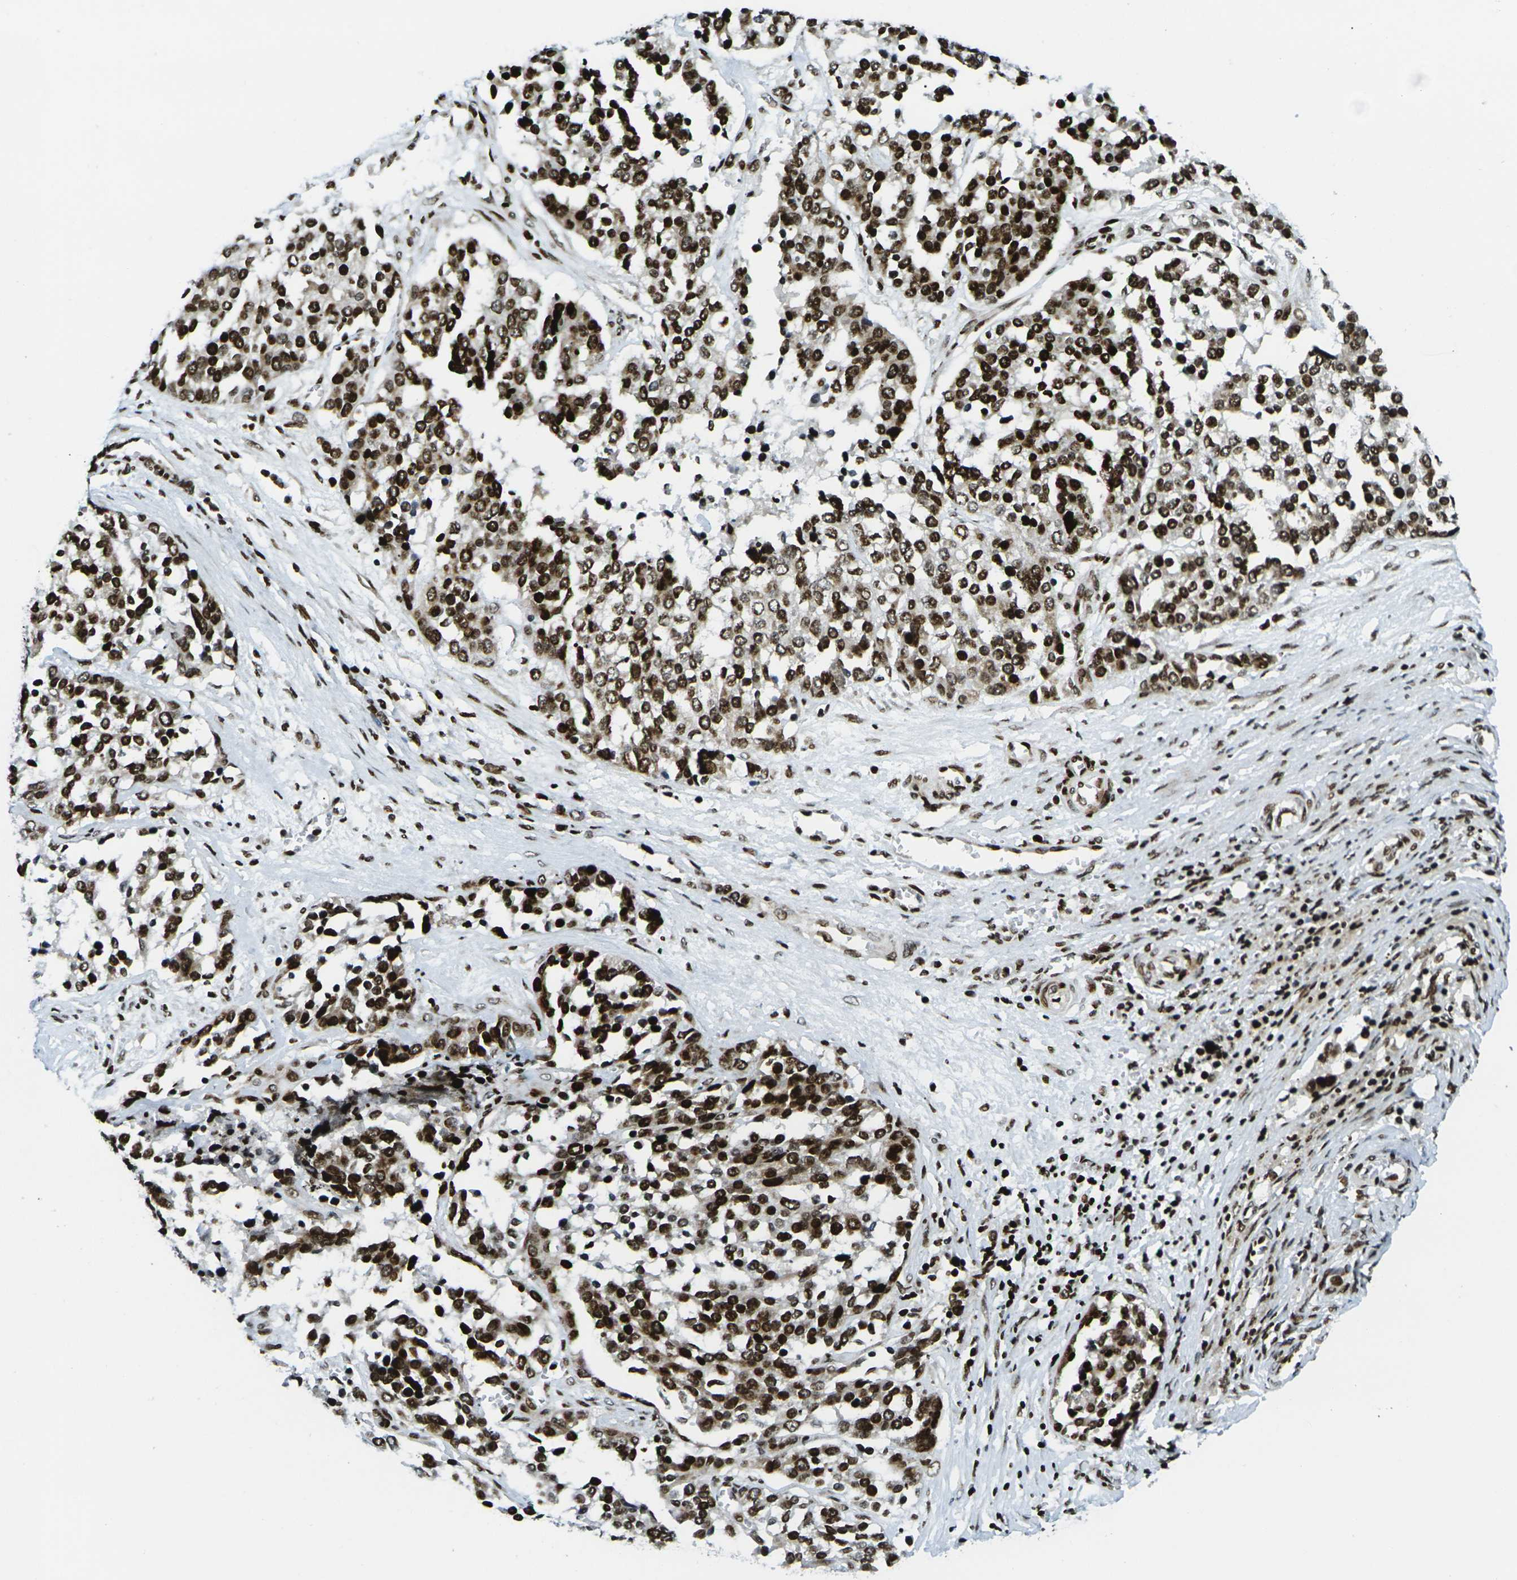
{"staining": {"intensity": "strong", "quantity": ">75%", "location": "nuclear"}, "tissue": "ovarian cancer", "cell_type": "Tumor cells", "image_type": "cancer", "snomed": [{"axis": "morphology", "description": "Cystadenocarcinoma, serous, NOS"}, {"axis": "topography", "description": "Ovary"}], "caption": "Immunohistochemical staining of human ovarian cancer reveals high levels of strong nuclear staining in about >75% of tumor cells.", "gene": "H3-3A", "patient": {"sex": "female", "age": 44}}